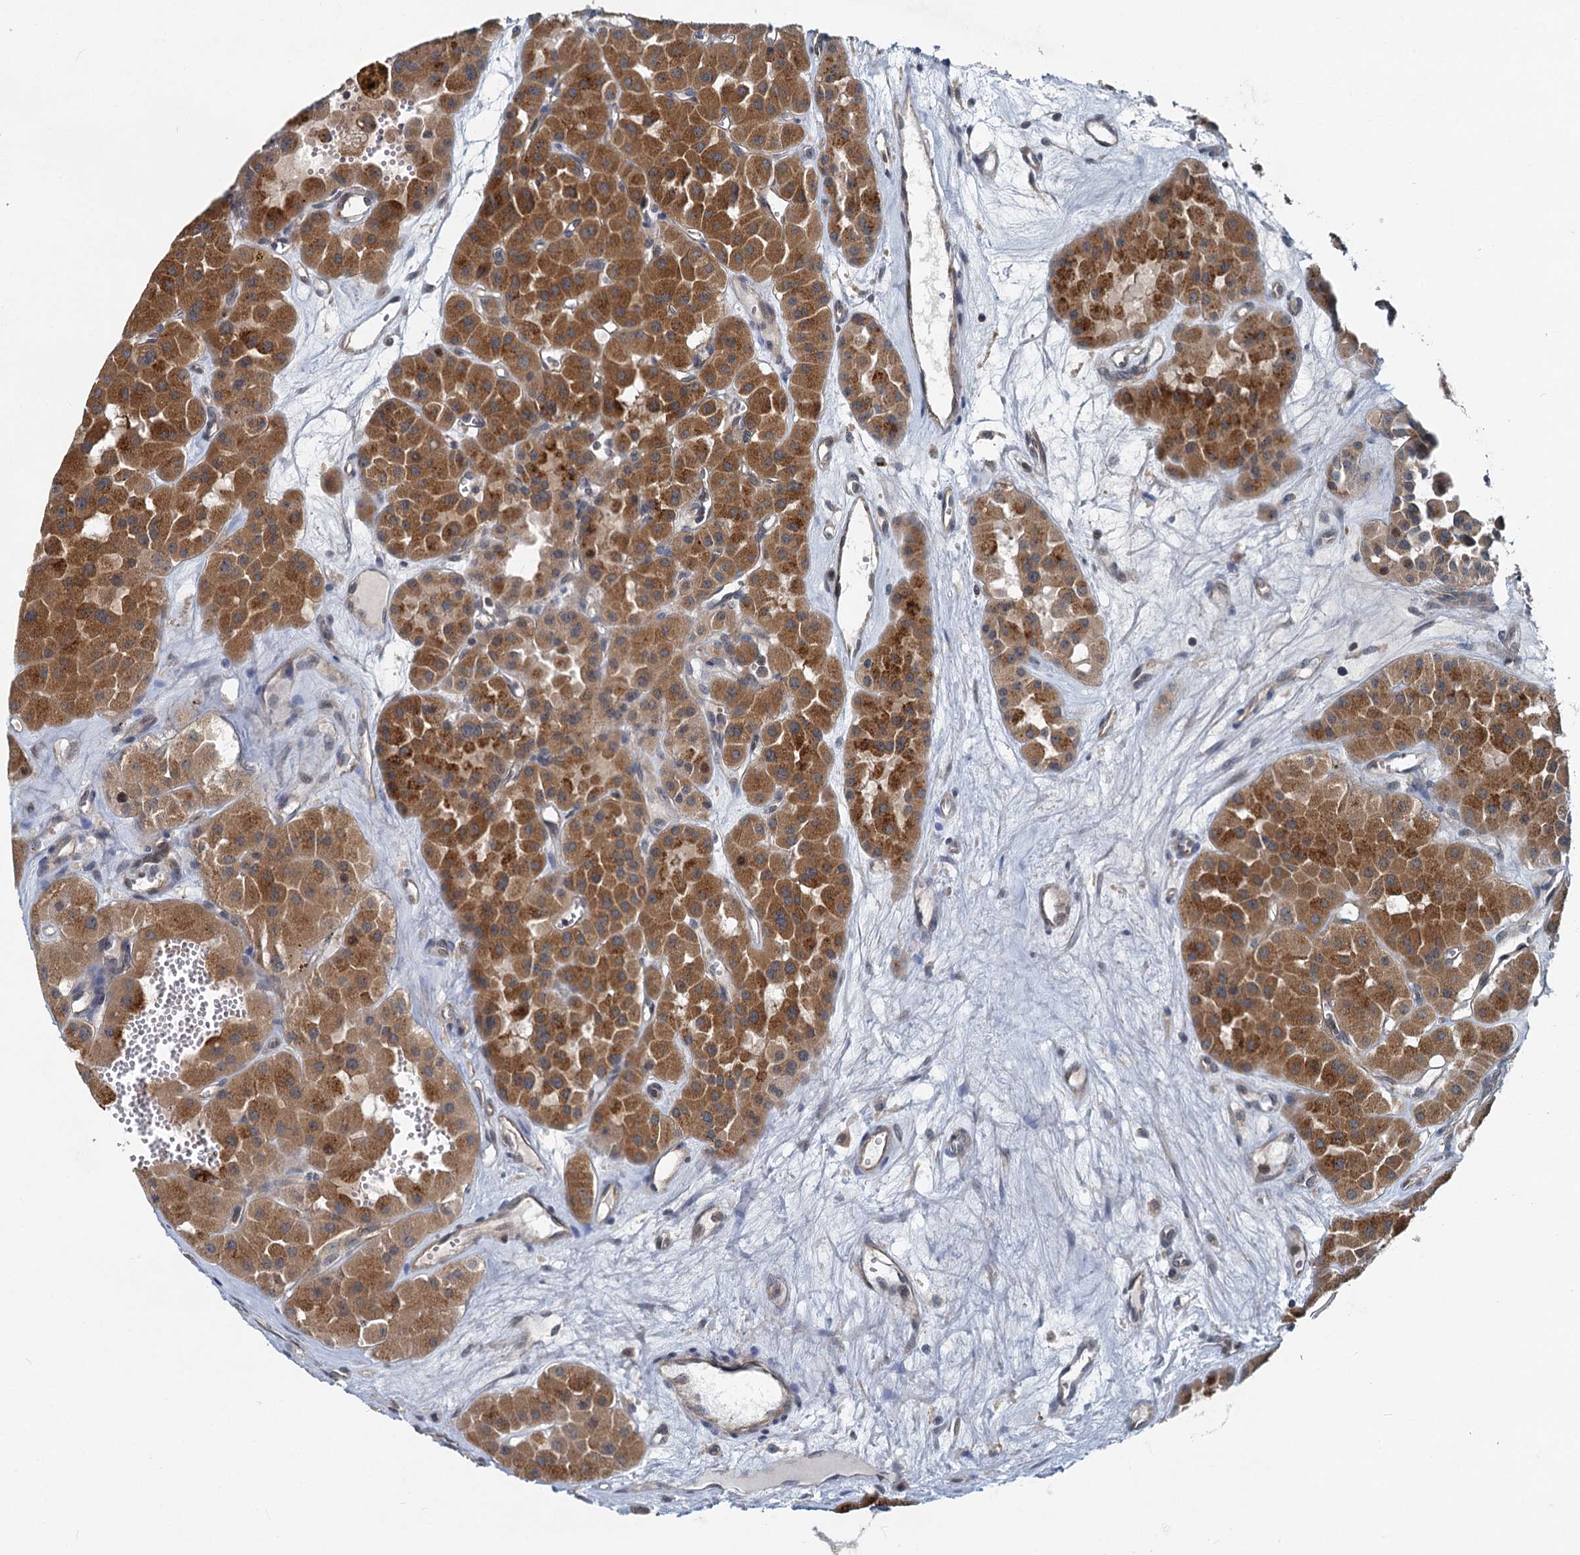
{"staining": {"intensity": "strong", "quantity": ">75%", "location": "cytoplasmic/membranous"}, "tissue": "renal cancer", "cell_type": "Tumor cells", "image_type": "cancer", "snomed": [{"axis": "morphology", "description": "Carcinoma, NOS"}, {"axis": "topography", "description": "Kidney"}], "caption": "Immunohistochemistry (IHC) image of neoplastic tissue: renal cancer stained using immunohistochemistry reveals high levels of strong protein expression localized specifically in the cytoplasmic/membranous of tumor cells, appearing as a cytoplasmic/membranous brown color.", "gene": "ADCY2", "patient": {"sex": "female", "age": 75}}